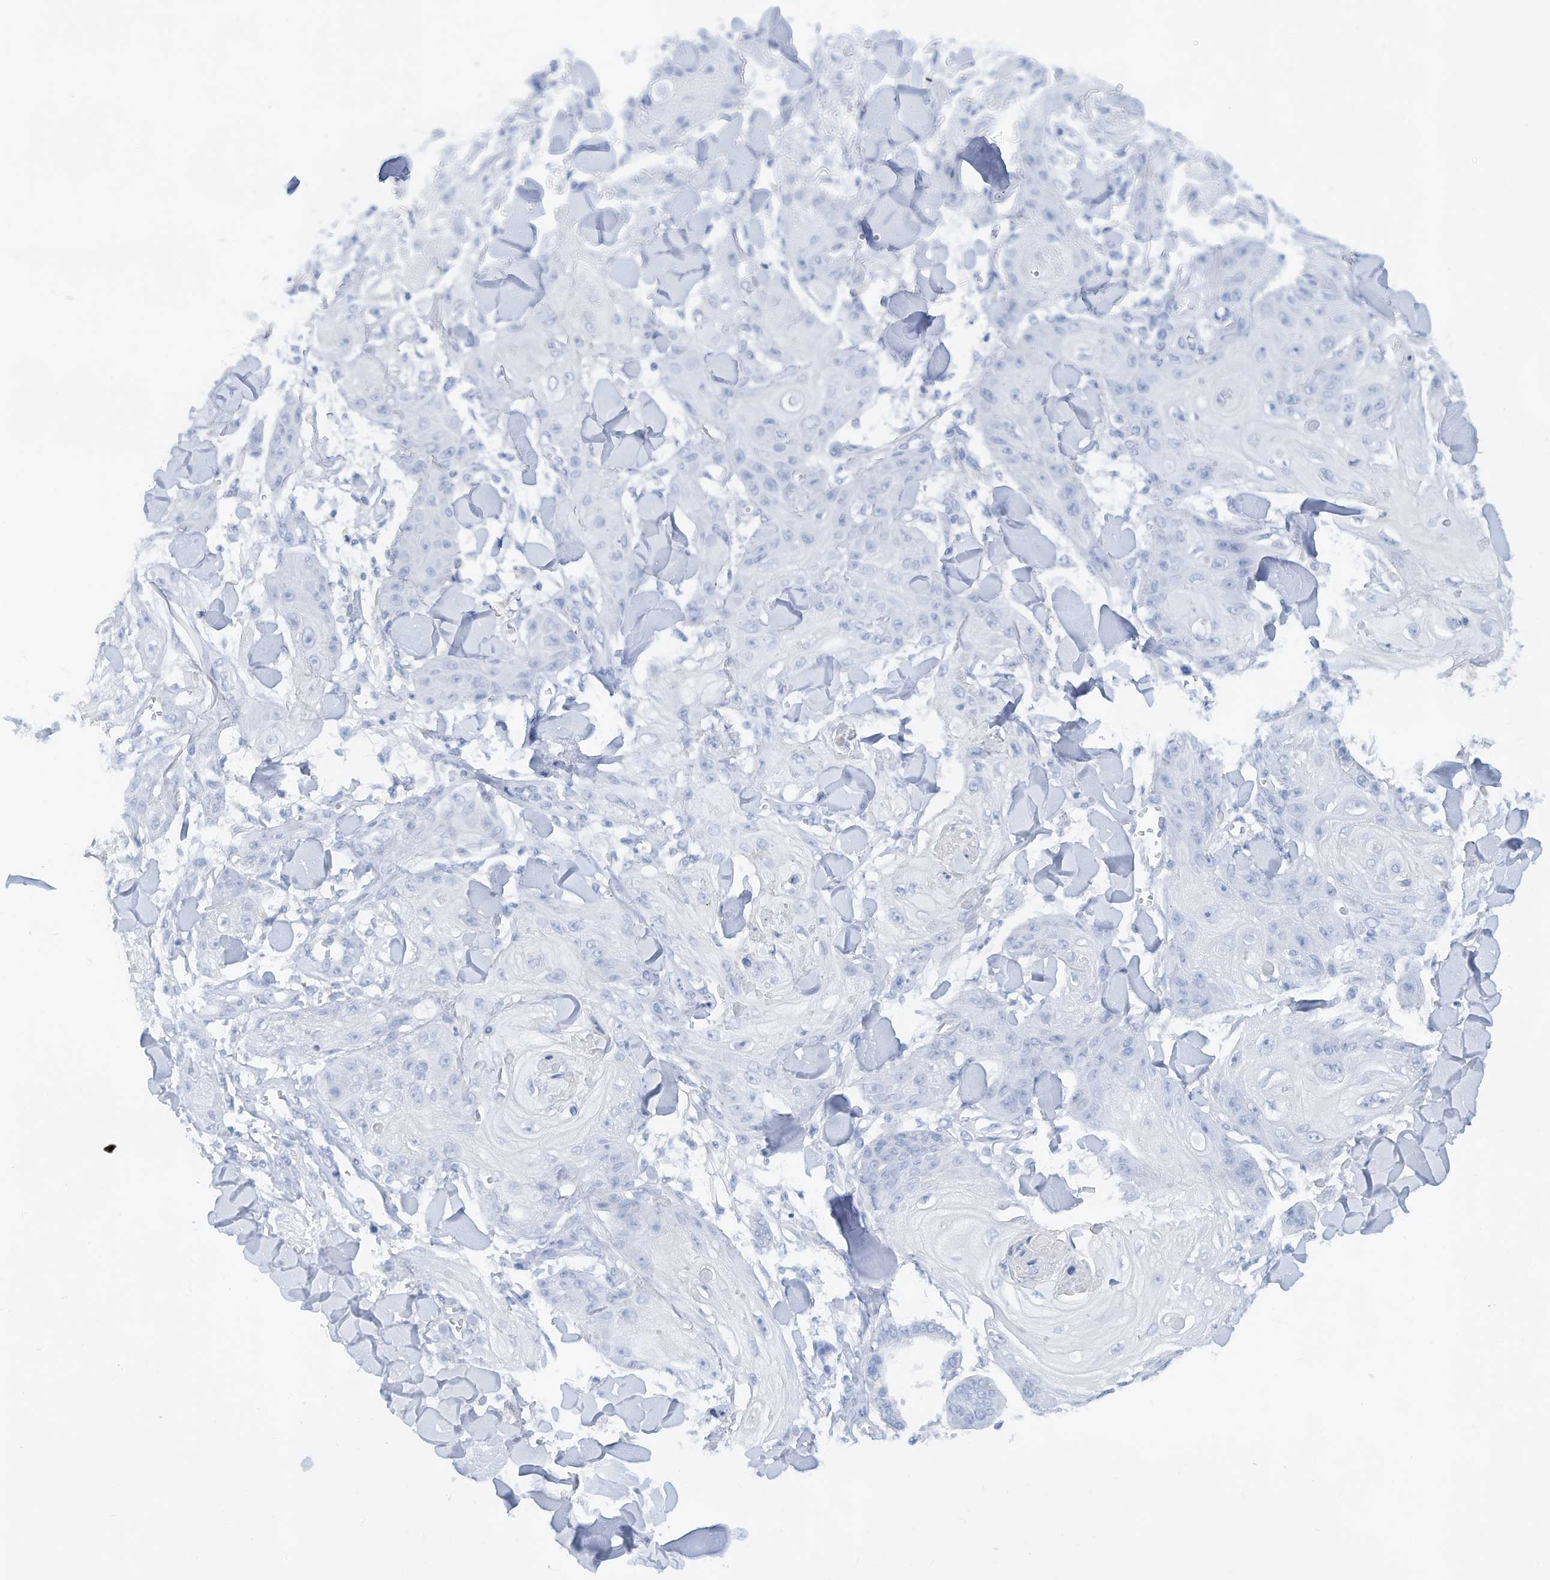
{"staining": {"intensity": "negative", "quantity": "none", "location": "none"}, "tissue": "skin cancer", "cell_type": "Tumor cells", "image_type": "cancer", "snomed": [{"axis": "morphology", "description": "Squamous cell carcinoma, NOS"}, {"axis": "topography", "description": "Skin"}], "caption": "High power microscopy histopathology image of an immunohistochemistry (IHC) micrograph of skin cancer, revealing no significant expression in tumor cells.", "gene": "HAS3", "patient": {"sex": "male", "age": 74}}